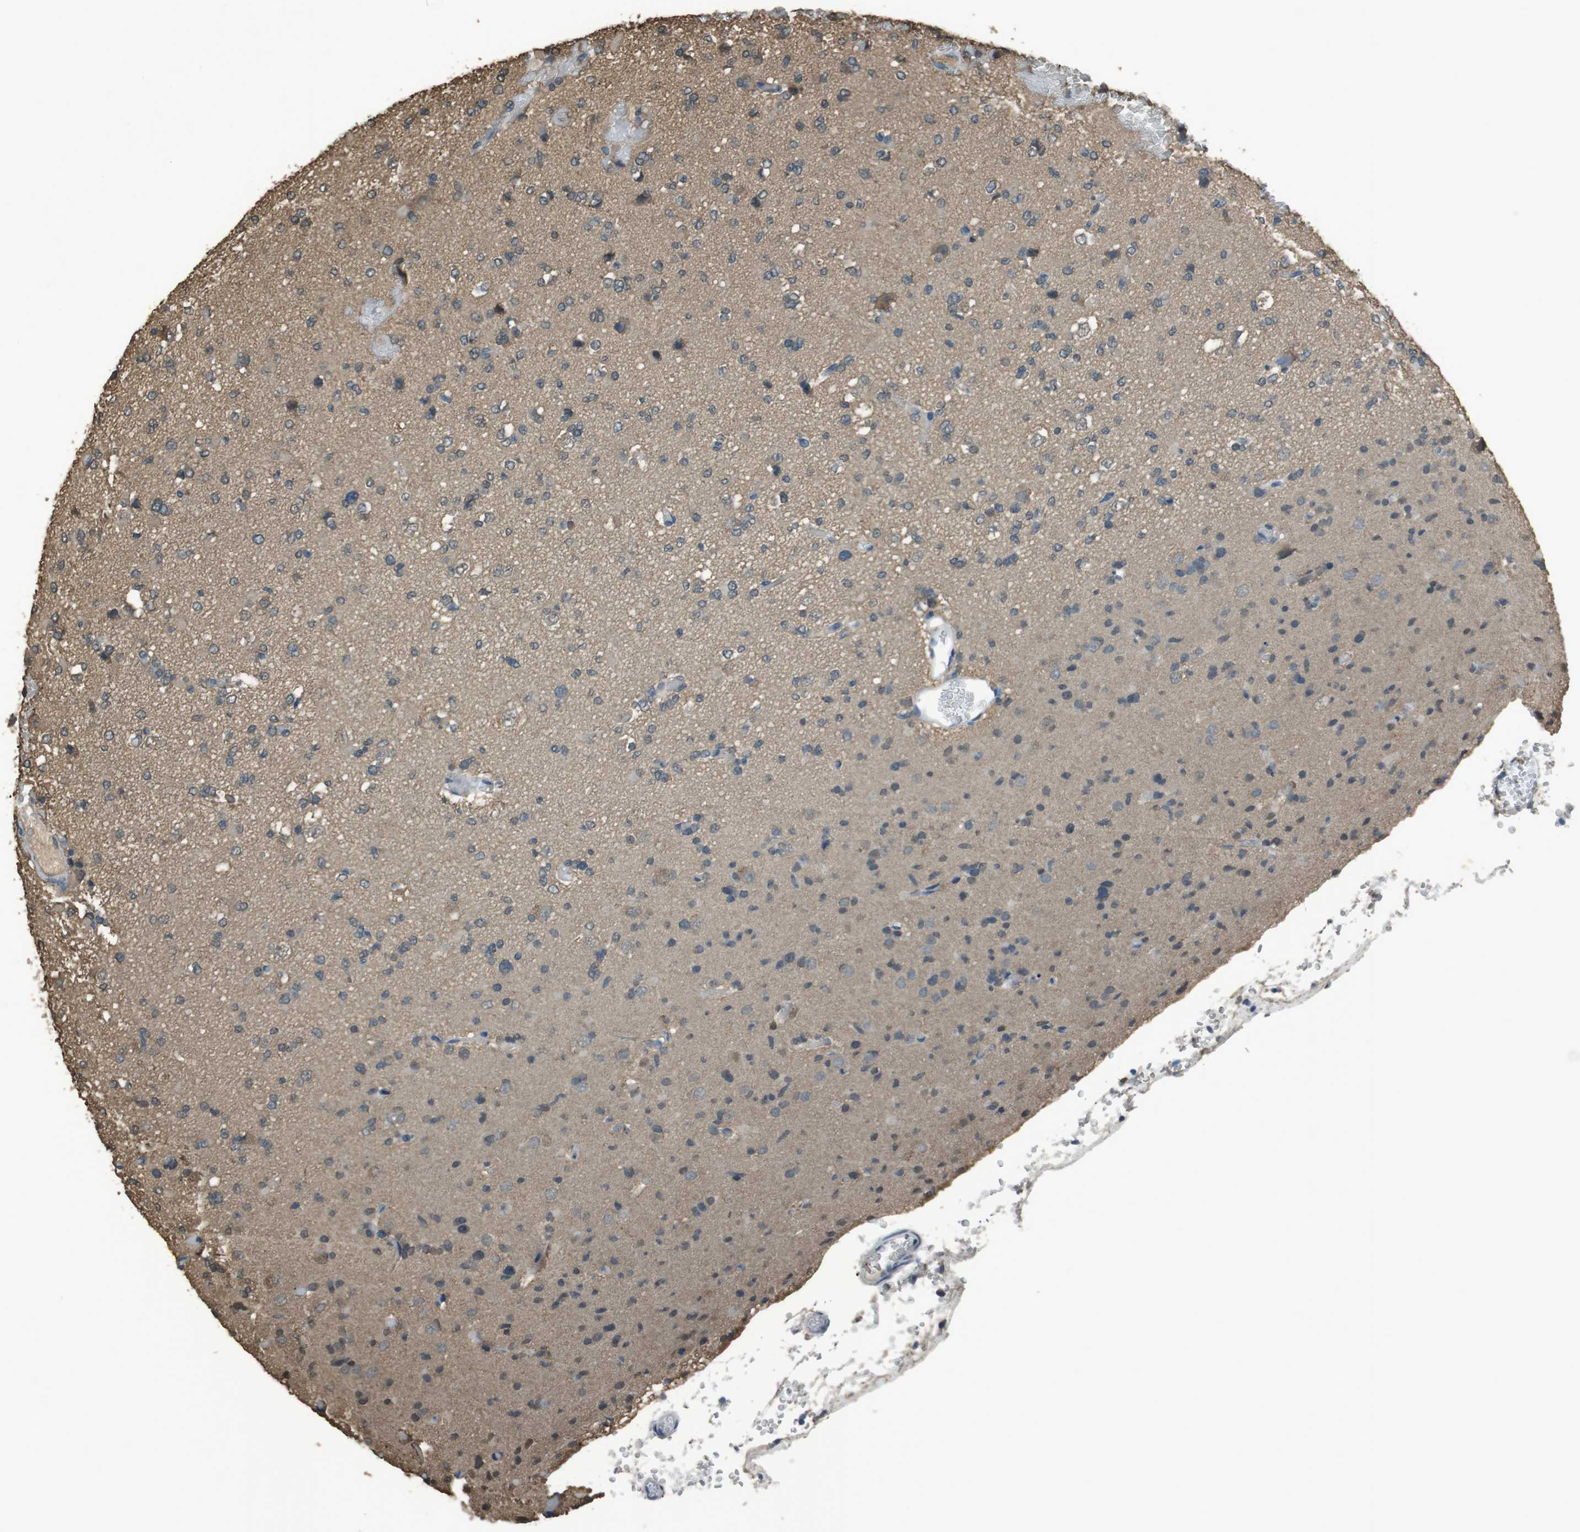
{"staining": {"intensity": "negative", "quantity": "none", "location": "none"}, "tissue": "glioma", "cell_type": "Tumor cells", "image_type": "cancer", "snomed": [{"axis": "morphology", "description": "Glioma, malignant, Low grade"}, {"axis": "topography", "description": "Brain"}], "caption": "A high-resolution image shows IHC staining of low-grade glioma (malignant), which exhibits no significant positivity in tumor cells. Brightfield microscopy of immunohistochemistry (IHC) stained with DAB (3,3'-diaminobenzidine) (brown) and hematoxylin (blue), captured at high magnification.", "gene": "TWSG1", "patient": {"sex": "female", "age": 22}}